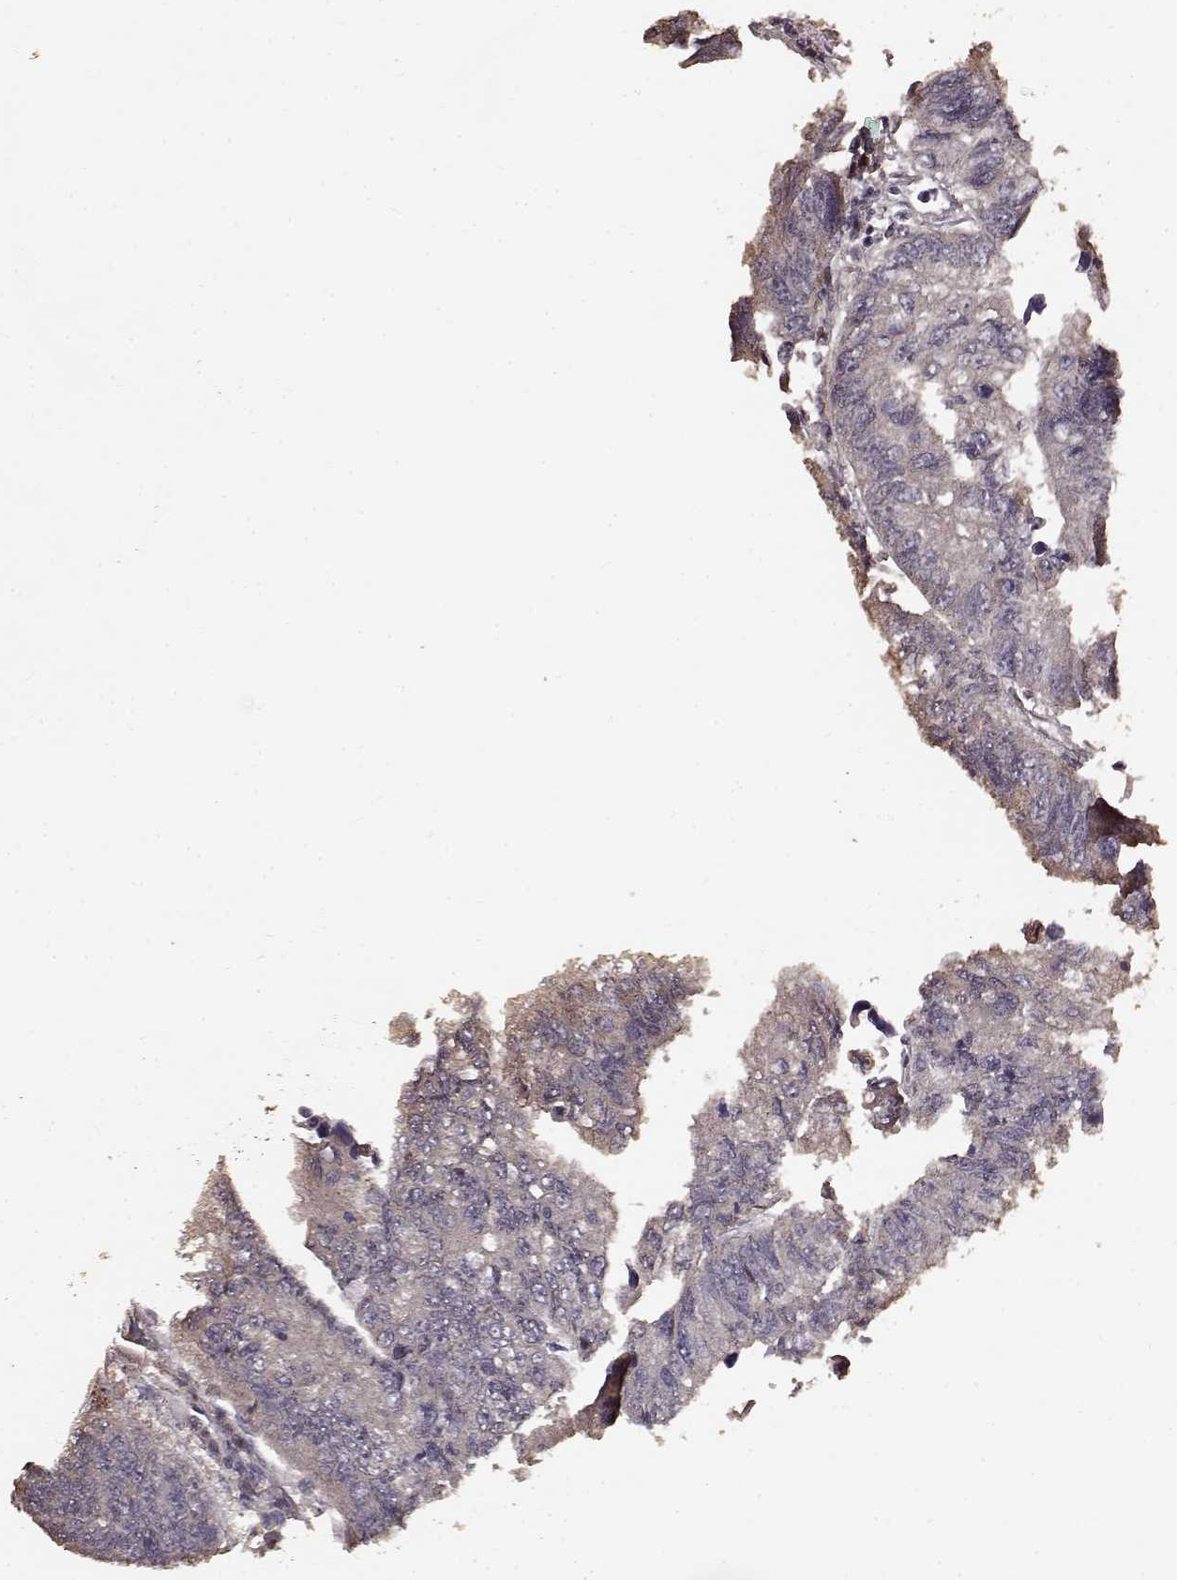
{"staining": {"intensity": "weak", "quantity": "25%-75%", "location": "cytoplasmic/membranous"}, "tissue": "colorectal cancer", "cell_type": "Tumor cells", "image_type": "cancer", "snomed": [{"axis": "morphology", "description": "Adenocarcinoma, NOS"}, {"axis": "topography", "description": "Colon"}], "caption": "An image showing weak cytoplasmic/membranous staining in approximately 25%-75% of tumor cells in colorectal cancer (adenocarcinoma), as visualized by brown immunohistochemical staining.", "gene": "USP15", "patient": {"sex": "female", "age": 65}}